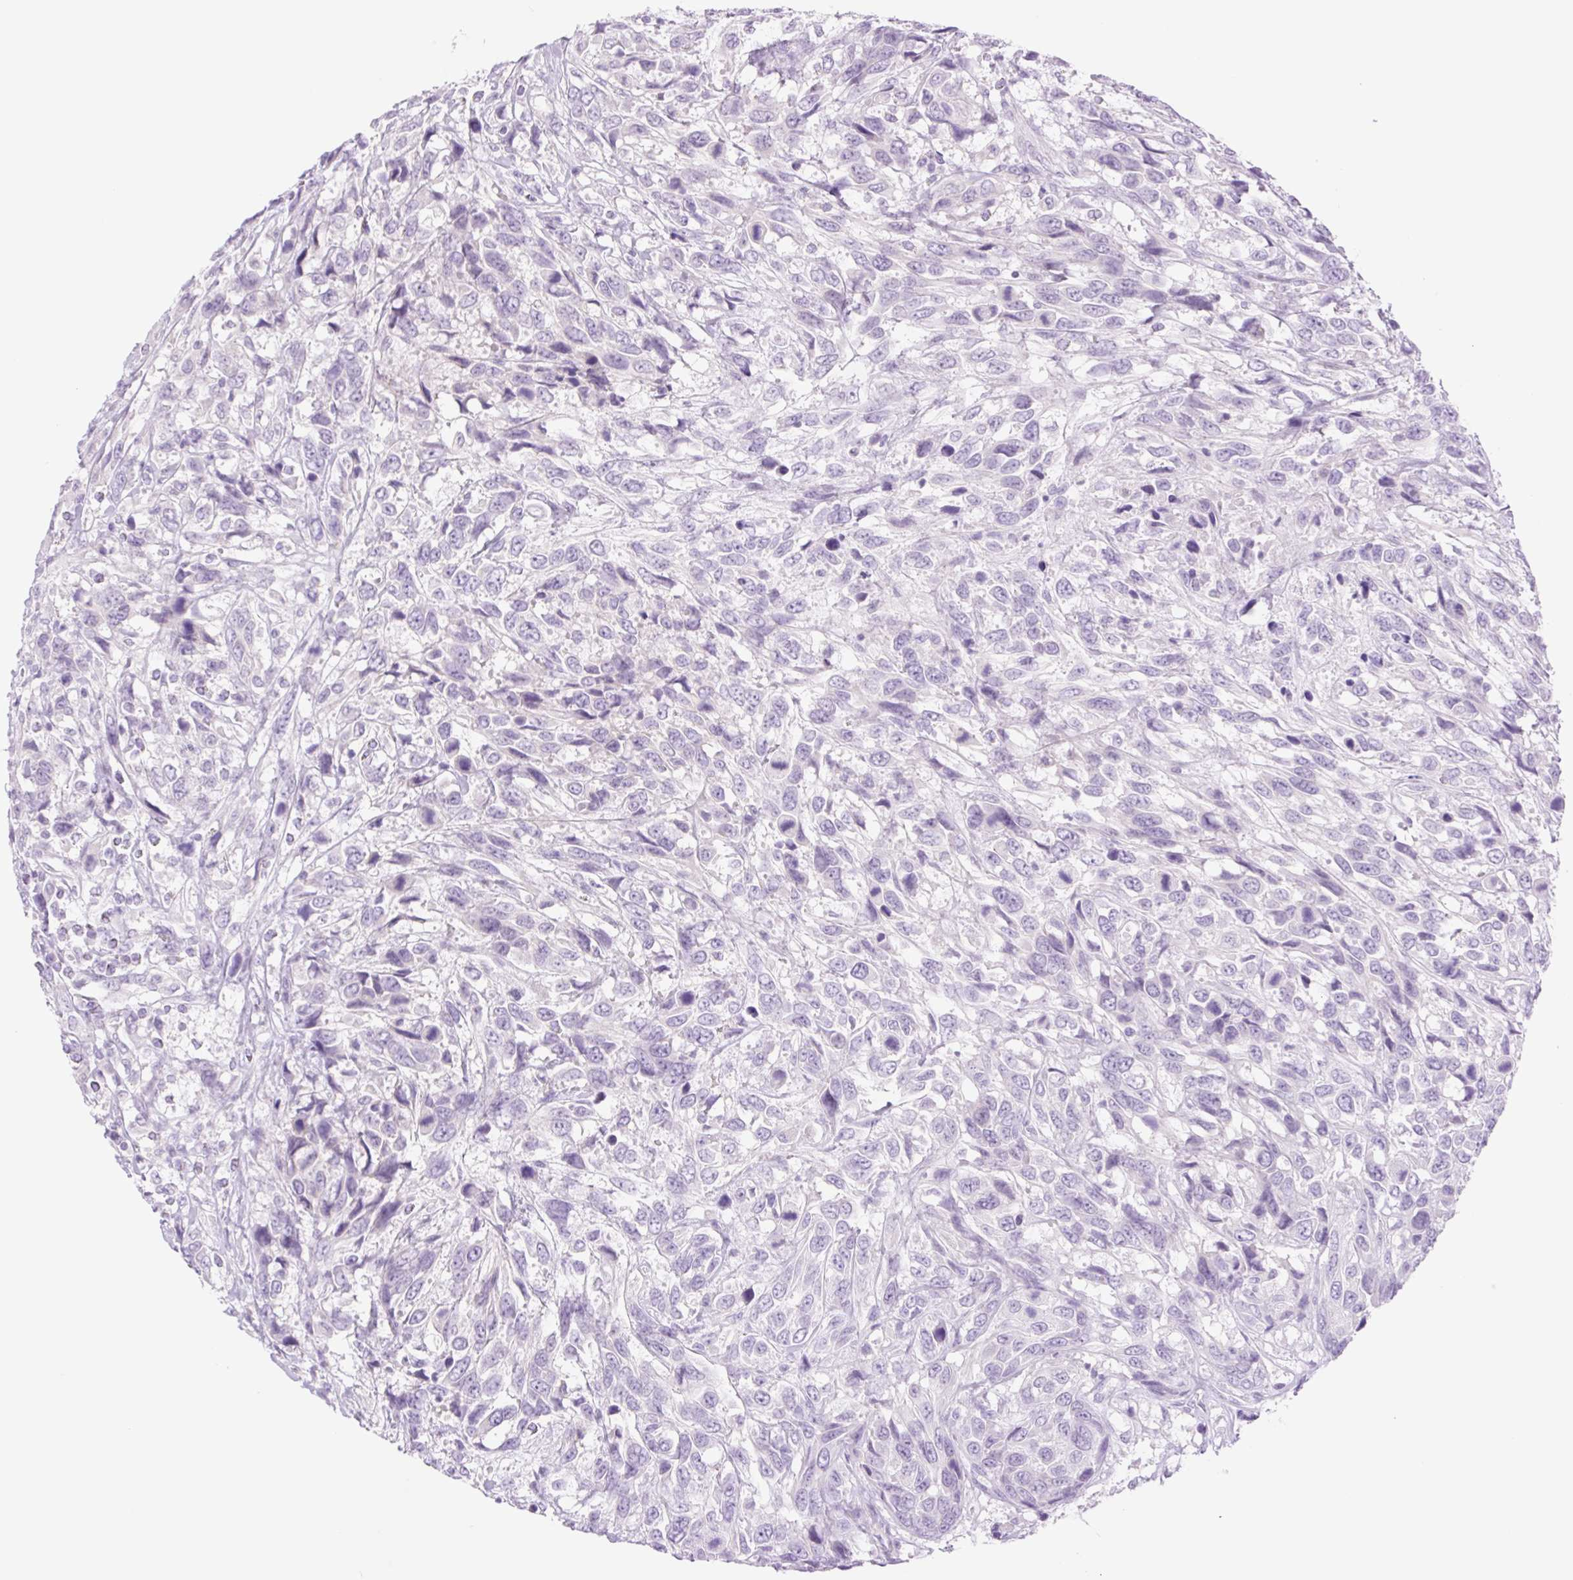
{"staining": {"intensity": "negative", "quantity": "none", "location": "none"}, "tissue": "urothelial cancer", "cell_type": "Tumor cells", "image_type": "cancer", "snomed": [{"axis": "morphology", "description": "Urothelial carcinoma, High grade"}, {"axis": "topography", "description": "Urinary bladder"}], "caption": "Immunohistochemistry (IHC) micrograph of urothelial cancer stained for a protein (brown), which displays no expression in tumor cells.", "gene": "TBX15", "patient": {"sex": "female", "age": 70}}